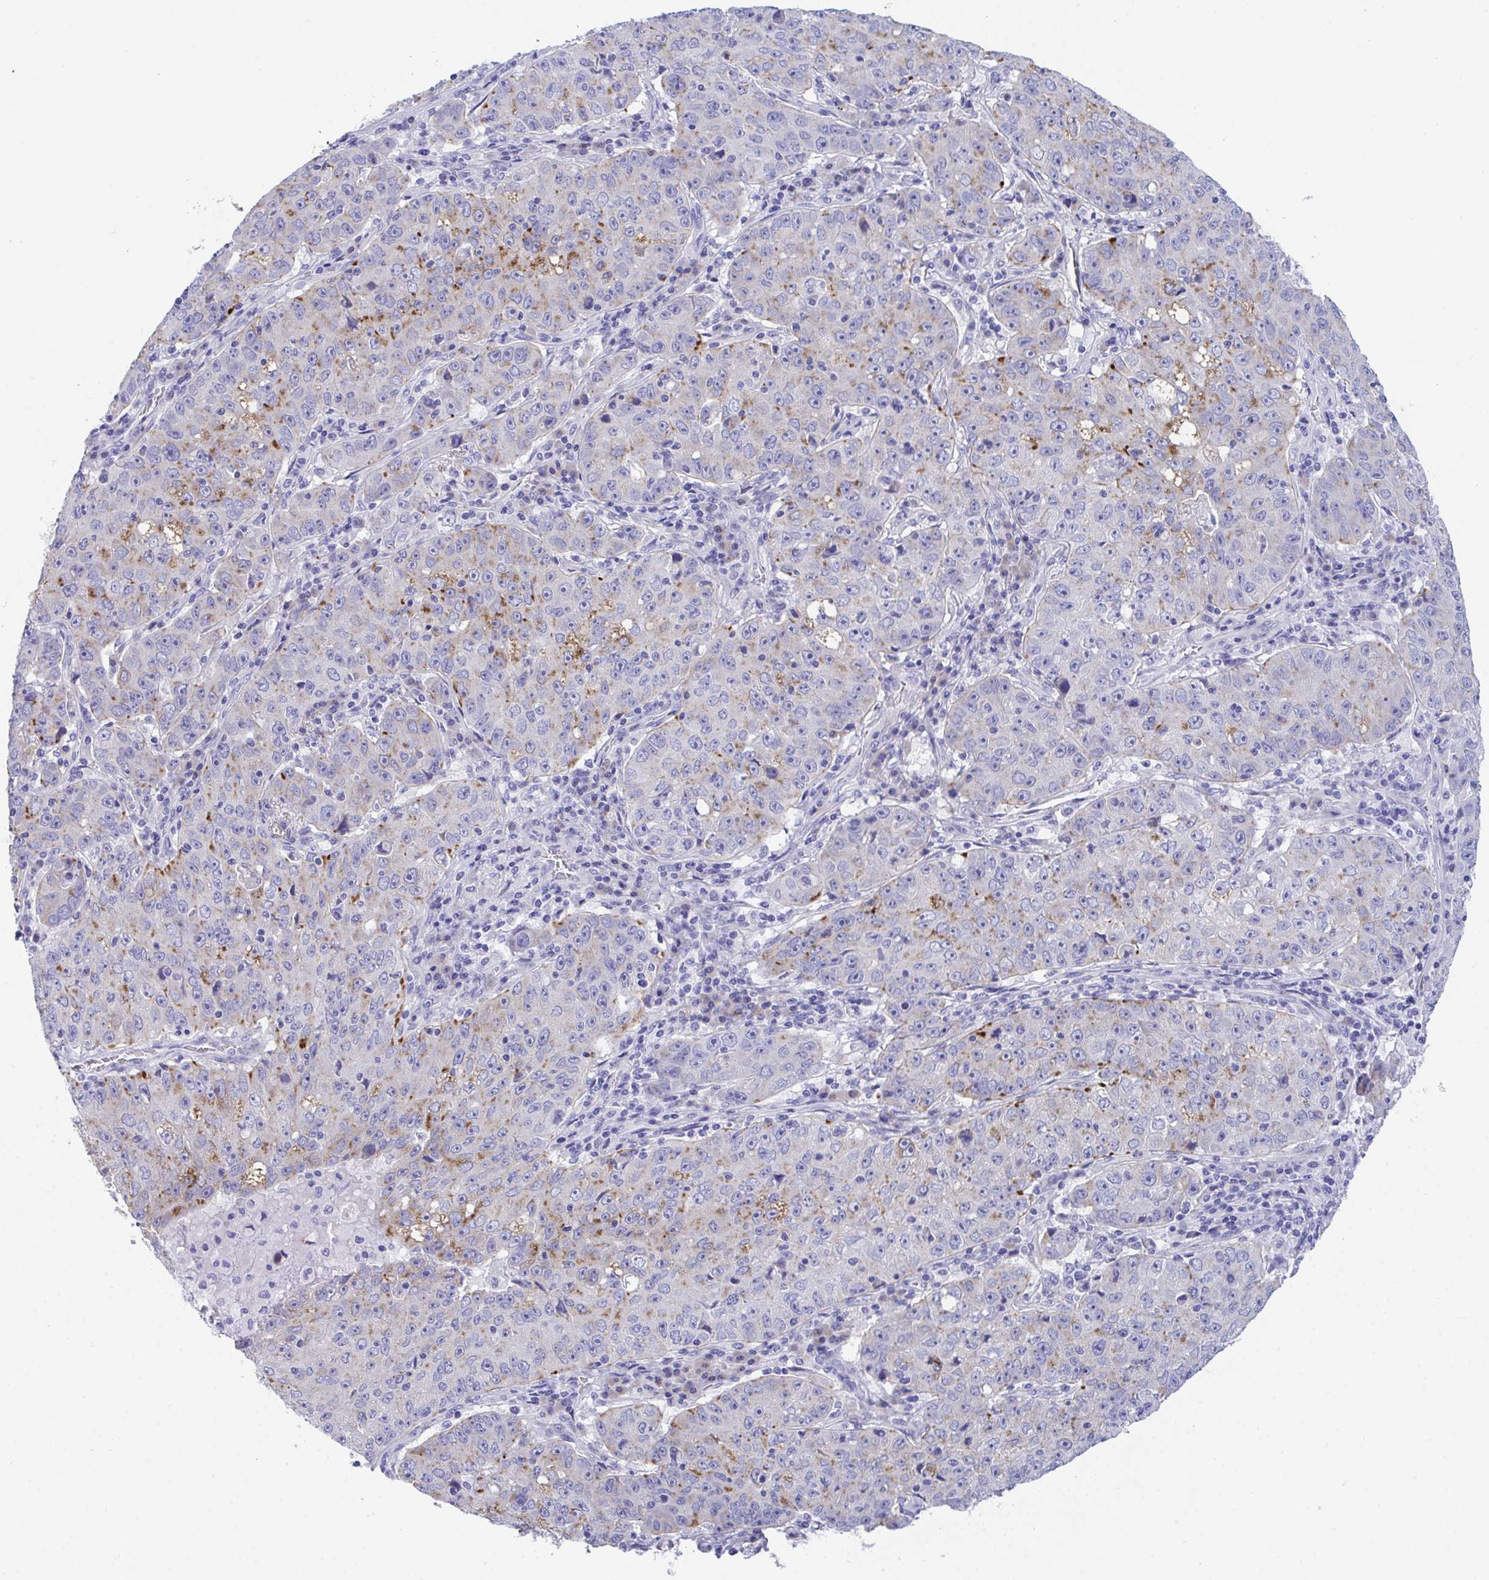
{"staining": {"intensity": "moderate", "quantity": "<25%", "location": "cytoplasmic/membranous"}, "tissue": "lung cancer", "cell_type": "Tumor cells", "image_type": "cancer", "snomed": [{"axis": "morphology", "description": "Normal morphology"}, {"axis": "morphology", "description": "Adenocarcinoma, NOS"}, {"axis": "topography", "description": "Lymph node"}, {"axis": "topography", "description": "Lung"}], "caption": "A histopathology image showing moderate cytoplasmic/membranous expression in about <25% of tumor cells in lung adenocarcinoma, as visualized by brown immunohistochemical staining.", "gene": "TMEM106B", "patient": {"sex": "female", "age": 57}}